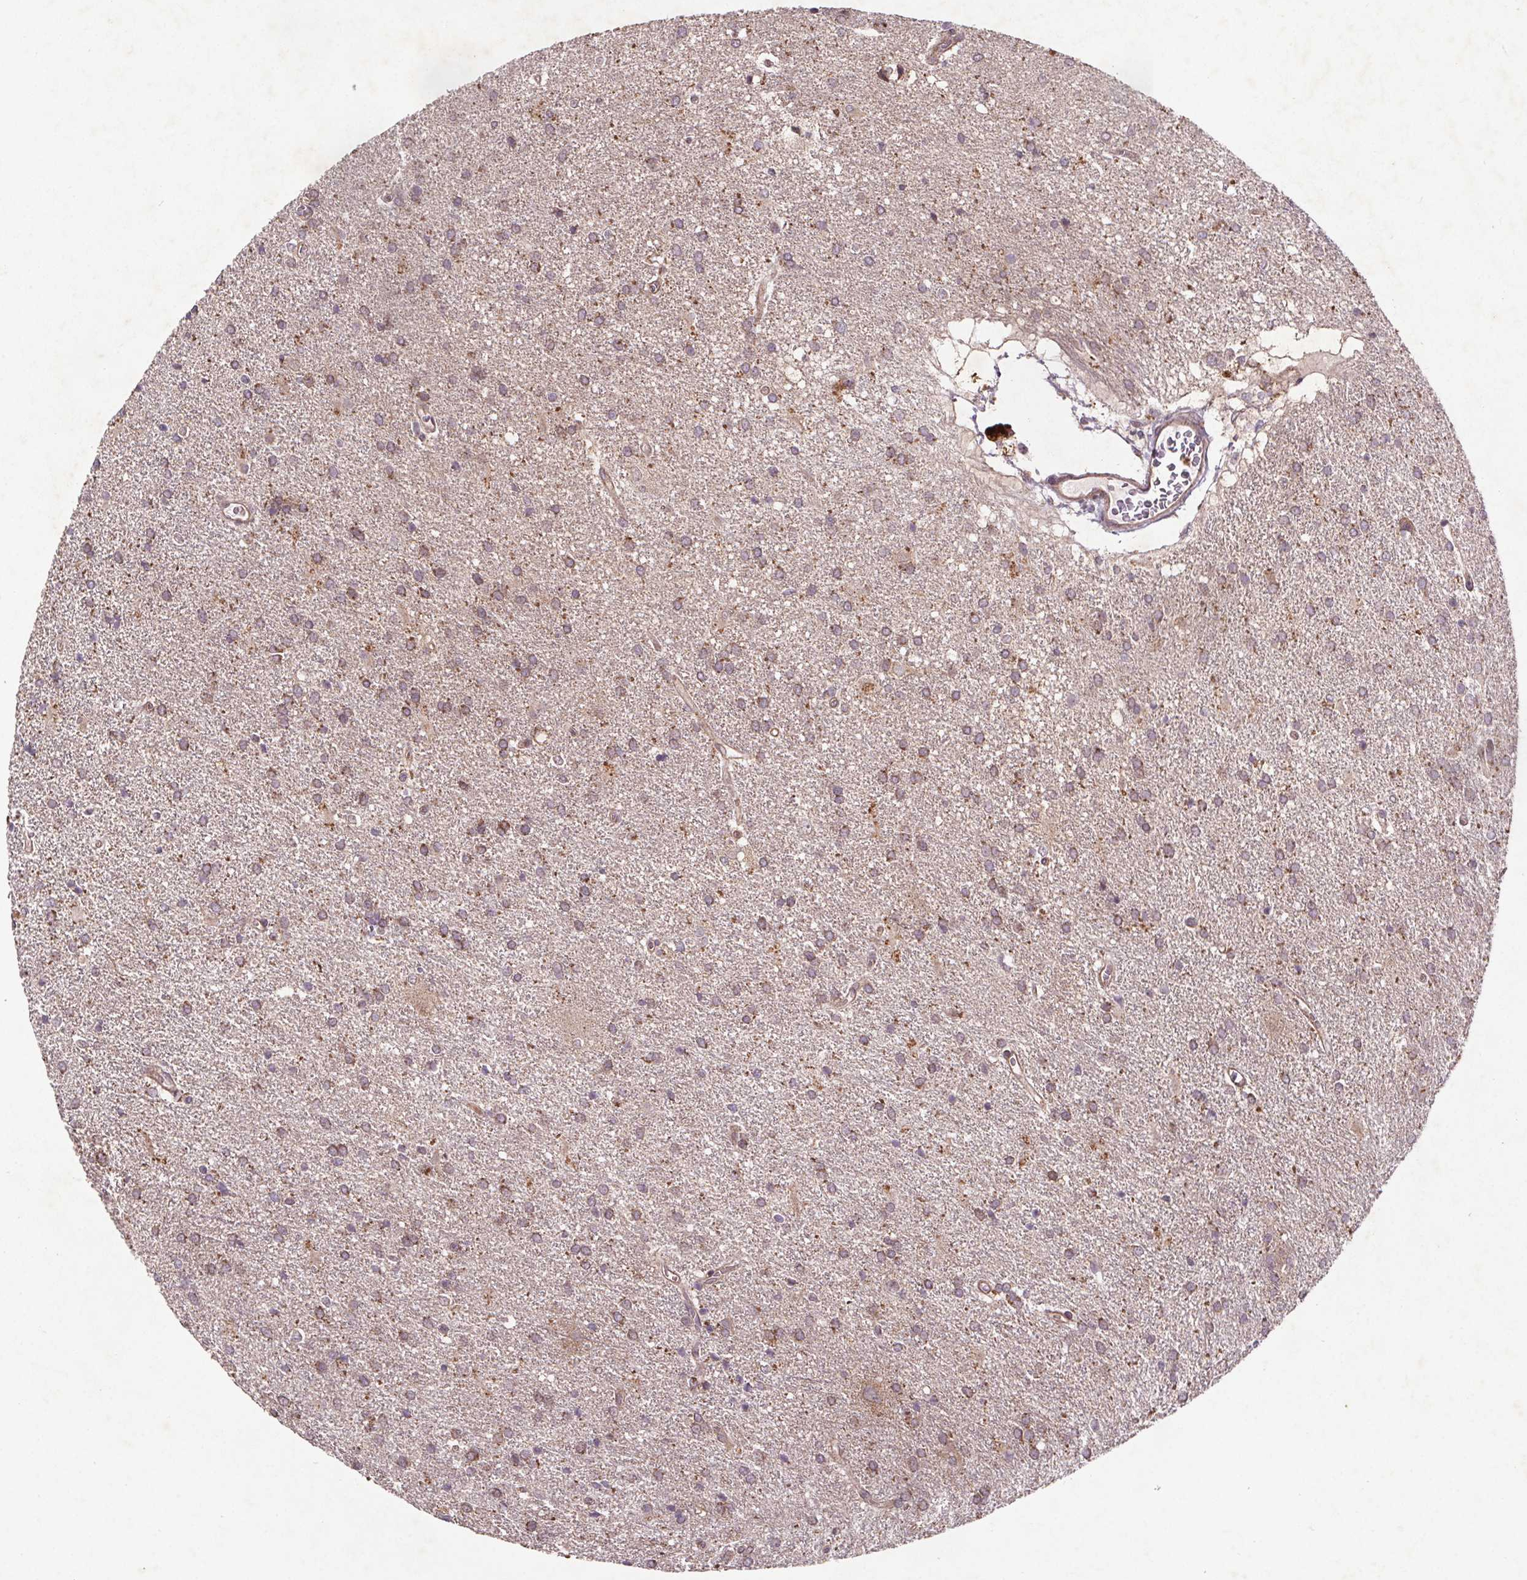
{"staining": {"intensity": "moderate", "quantity": "<25%", "location": "cytoplasmic/membranous"}, "tissue": "glioma", "cell_type": "Tumor cells", "image_type": "cancer", "snomed": [{"axis": "morphology", "description": "Glioma, malignant, Low grade"}, {"axis": "topography", "description": "Brain"}], "caption": "Protein expression by IHC displays moderate cytoplasmic/membranous expression in approximately <25% of tumor cells in malignant glioma (low-grade).", "gene": "STRN3", "patient": {"sex": "male", "age": 66}}